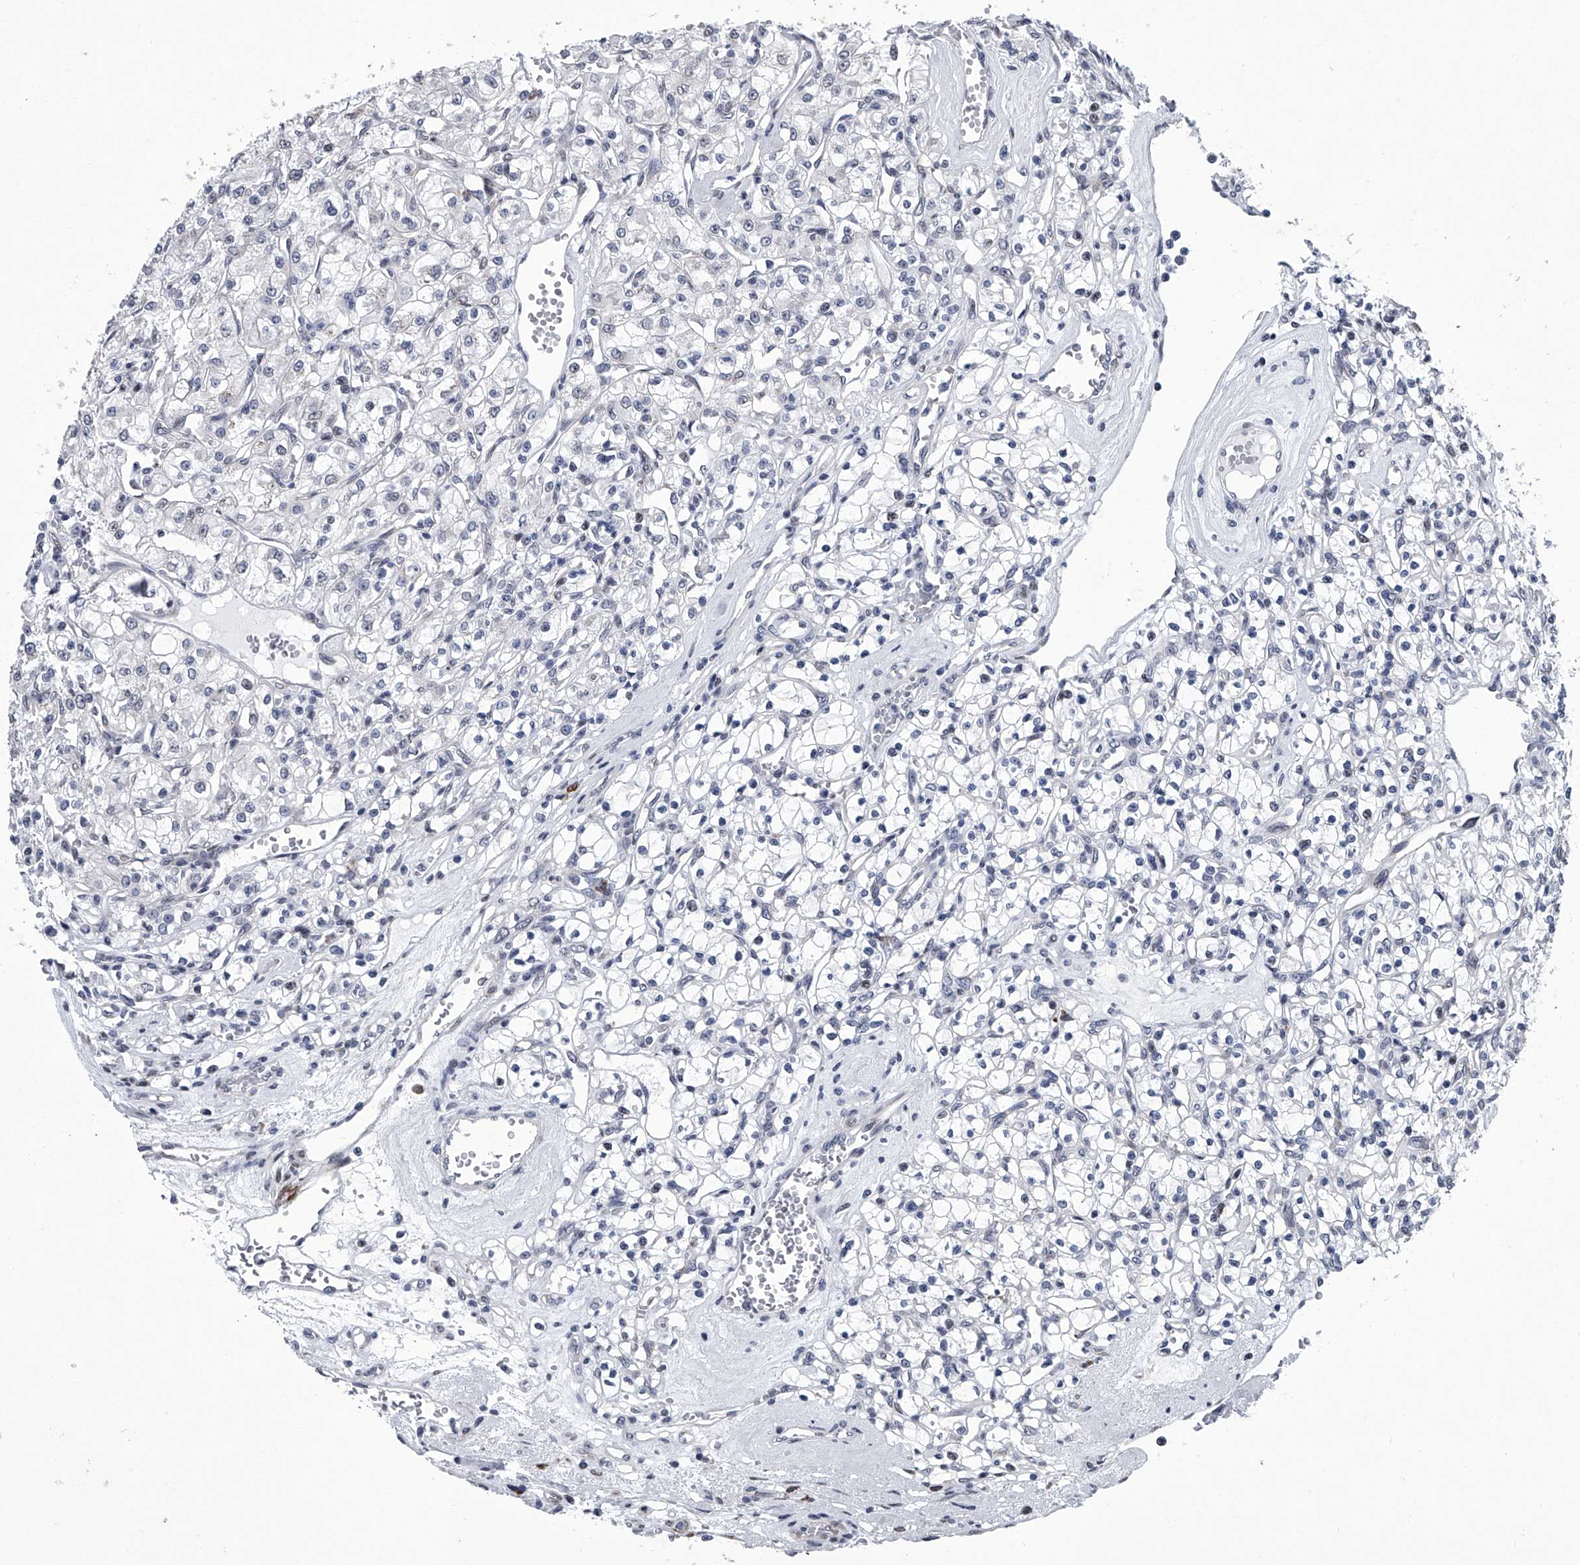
{"staining": {"intensity": "negative", "quantity": "none", "location": "none"}, "tissue": "renal cancer", "cell_type": "Tumor cells", "image_type": "cancer", "snomed": [{"axis": "morphology", "description": "Adenocarcinoma, NOS"}, {"axis": "topography", "description": "Kidney"}], "caption": "Immunohistochemistry (IHC) of human adenocarcinoma (renal) displays no expression in tumor cells. (Immunohistochemistry, brightfield microscopy, high magnification).", "gene": "PPP2R5D", "patient": {"sex": "female", "age": 59}}